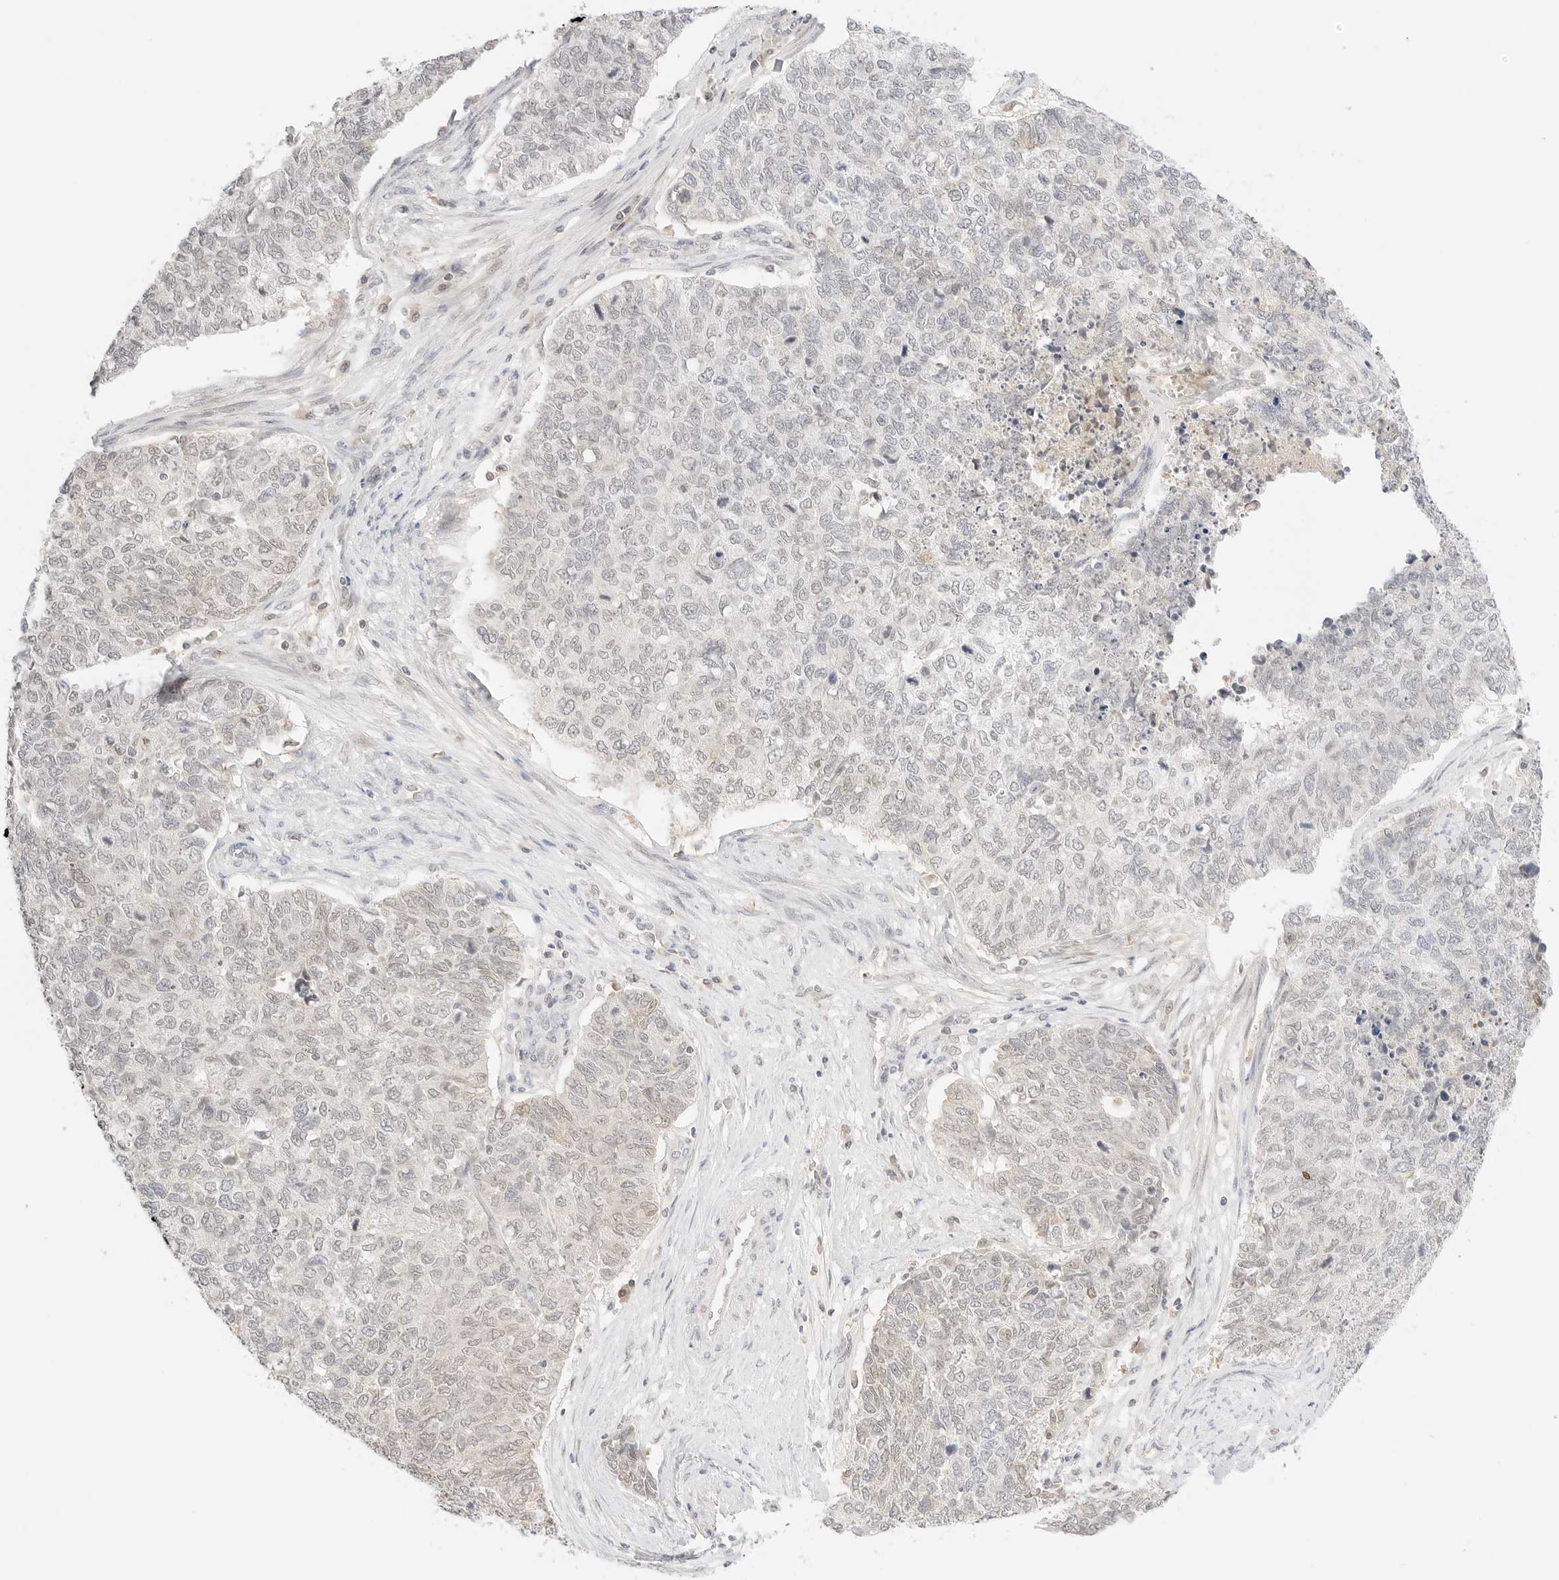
{"staining": {"intensity": "negative", "quantity": "none", "location": "none"}, "tissue": "cervical cancer", "cell_type": "Tumor cells", "image_type": "cancer", "snomed": [{"axis": "morphology", "description": "Squamous cell carcinoma, NOS"}, {"axis": "topography", "description": "Cervix"}], "caption": "Squamous cell carcinoma (cervical) was stained to show a protein in brown. There is no significant positivity in tumor cells.", "gene": "RPS6KL1", "patient": {"sex": "female", "age": 63}}